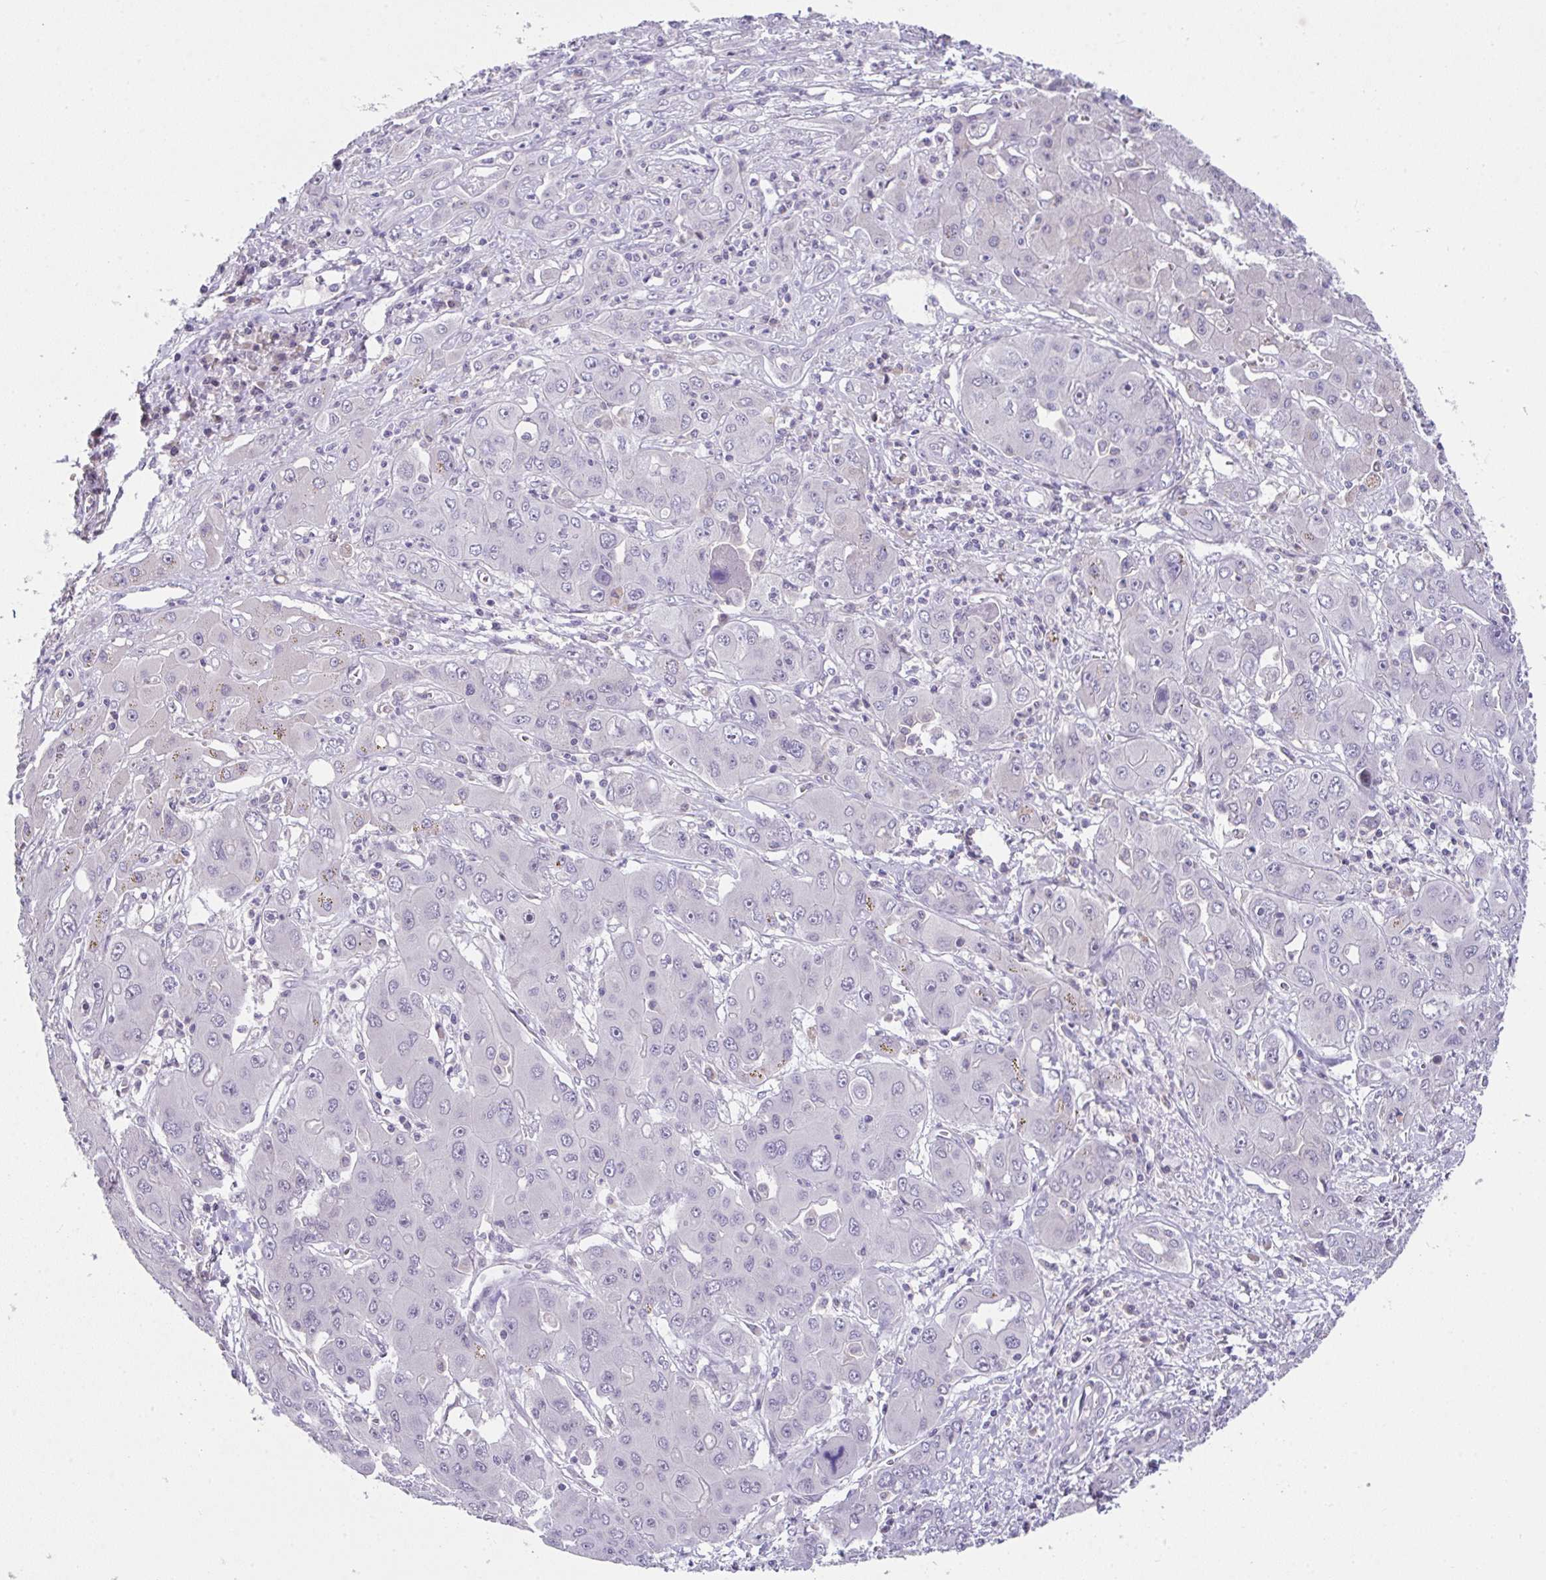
{"staining": {"intensity": "negative", "quantity": "none", "location": "none"}, "tissue": "liver cancer", "cell_type": "Tumor cells", "image_type": "cancer", "snomed": [{"axis": "morphology", "description": "Cholangiocarcinoma"}, {"axis": "topography", "description": "Liver"}], "caption": "This is a micrograph of immunohistochemistry staining of cholangiocarcinoma (liver), which shows no positivity in tumor cells. (Immunohistochemistry (ihc), brightfield microscopy, high magnification).", "gene": "GLTPD2", "patient": {"sex": "male", "age": 67}}